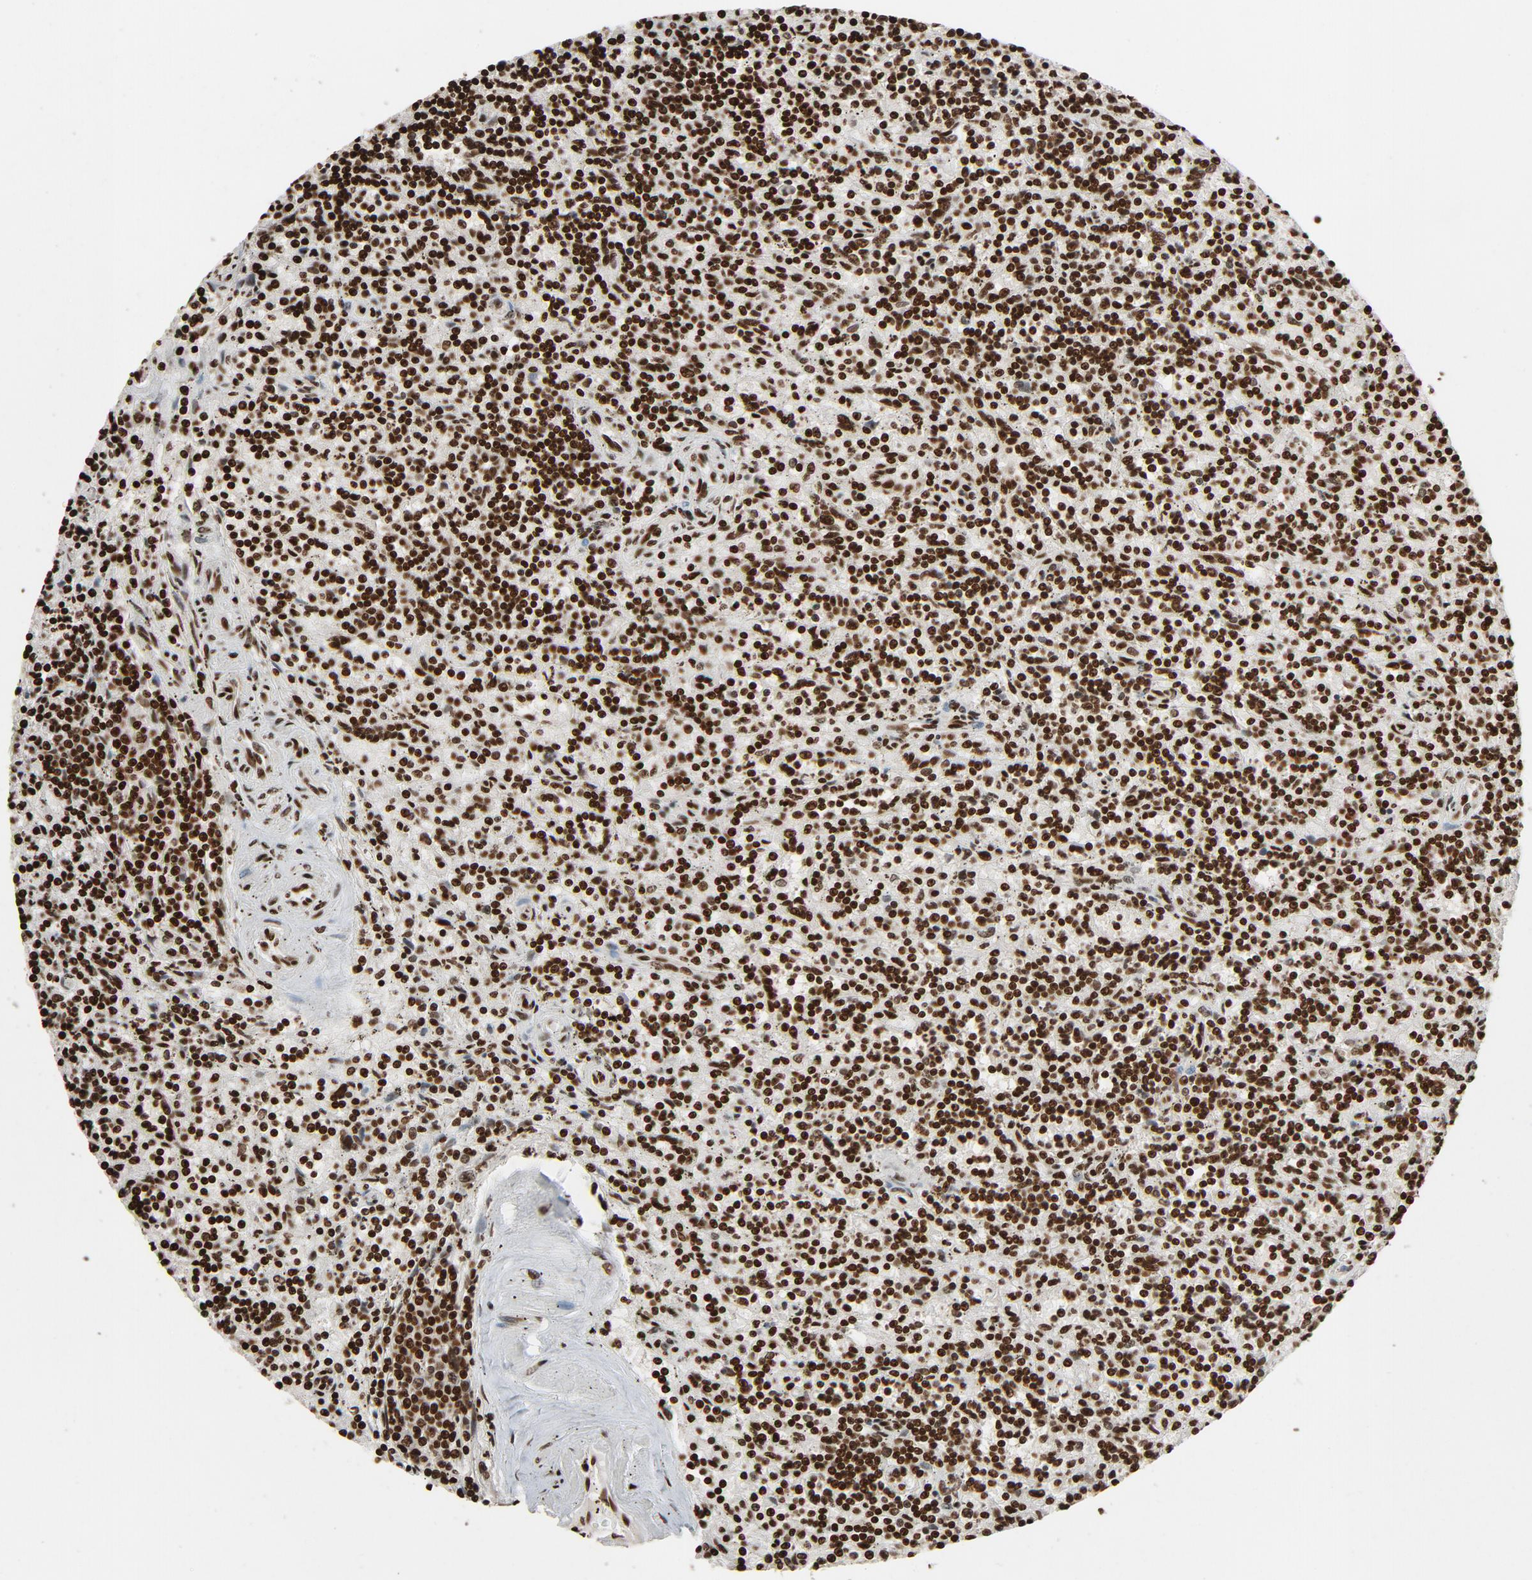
{"staining": {"intensity": "strong", "quantity": ">75%", "location": "nuclear"}, "tissue": "lymphoma", "cell_type": "Tumor cells", "image_type": "cancer", "snomed": [{"axis": "morphology", "description": "Malignant lymphoma, non-Hodgkin's type, Low grade"}, {"axis": "topography", "description": "Spleen"}], "caption": "Protein staining of low-grade malignant lymphoma, non-Hodgkin's type tissue shows strong nuclear expression in approximately >75% of tumor cells. The staining was performed using DAB (3,3'-diaminobenzidine), with brown indicating positive protein expression. Nuclei are stained blue with hematoxylin.", "gene": "TP53BP1", "patient": {"sex": "male", "age": 73}}